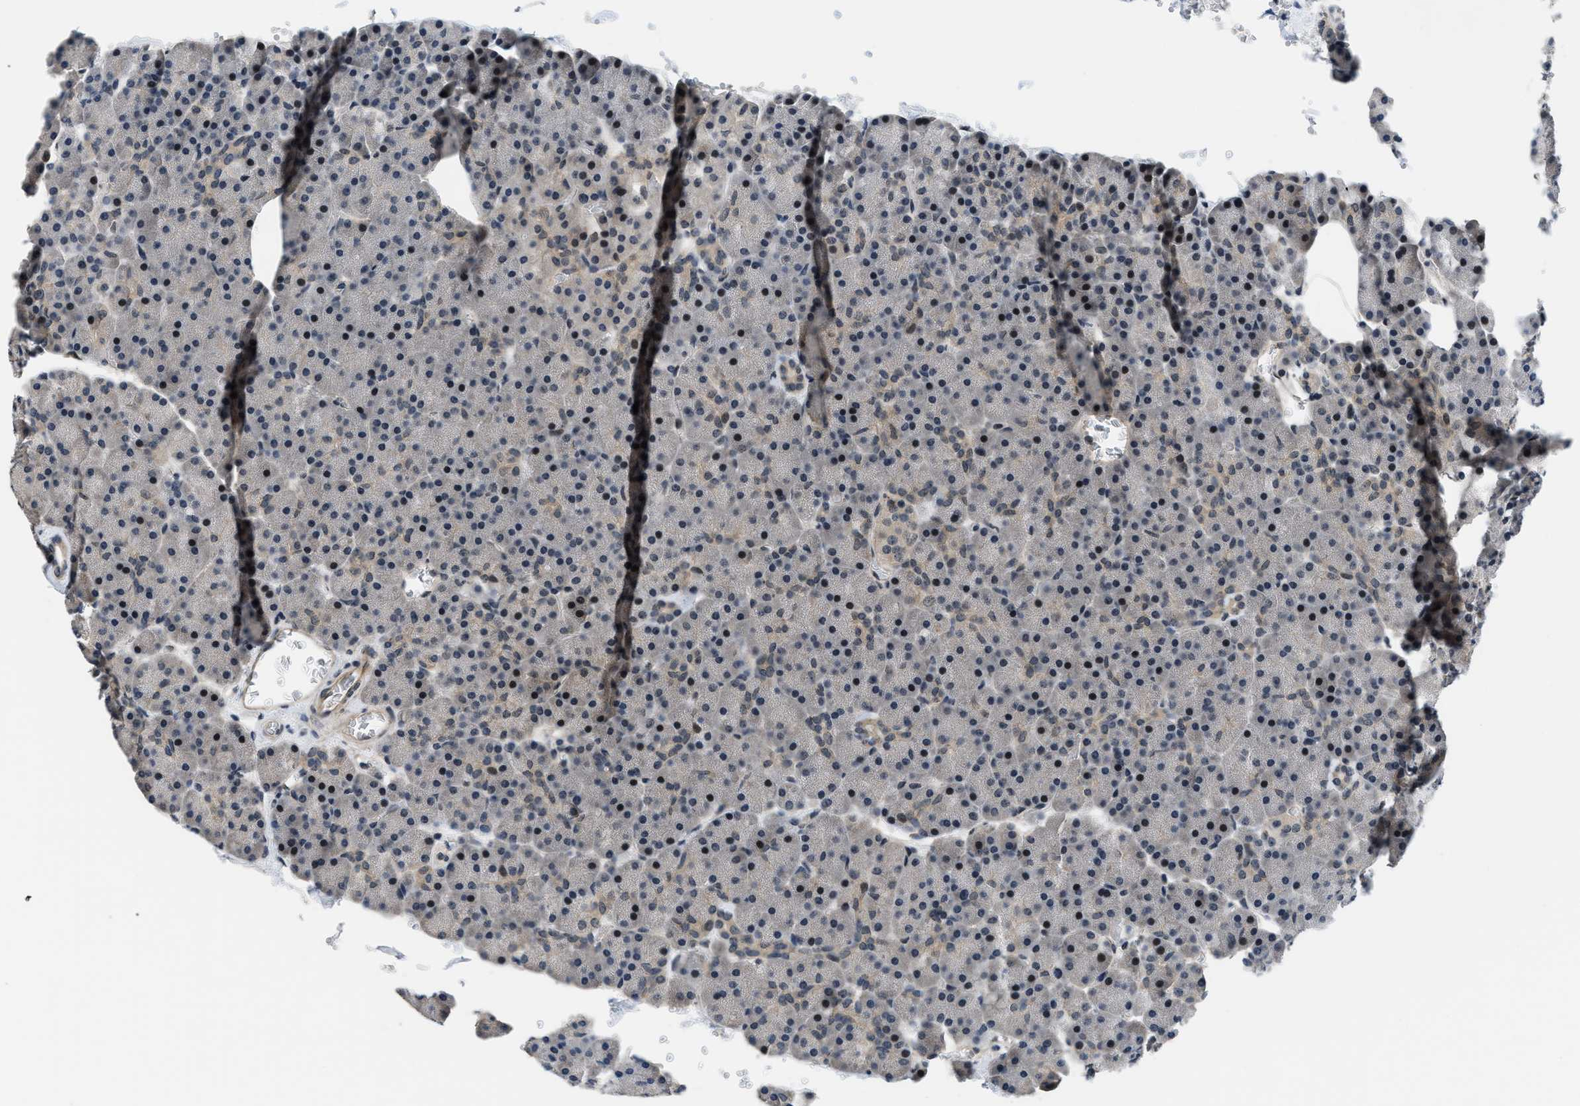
{"staining": {"intensity": "strong", "quantity": "<25%", "location": "nuclear"}, "tissue": "pancreas", "cell_type": "Exocrine glandular cells", "image_type": "normal", "snomed": [{"axis": "morphology", "description": "Normal tissue, NOS"}, {"axis": "topography", "description": "Pancreas"}], "caption": "Immunohistochemistry (IHC) micrograph of normal human pancreas stained for a protein (brown), which displays medium levels of strong nuclear positivity in approximately <25% of exocrine glandular cells.", "gene": "SETD5", "patient": {"sex": "female", "age": 35}}